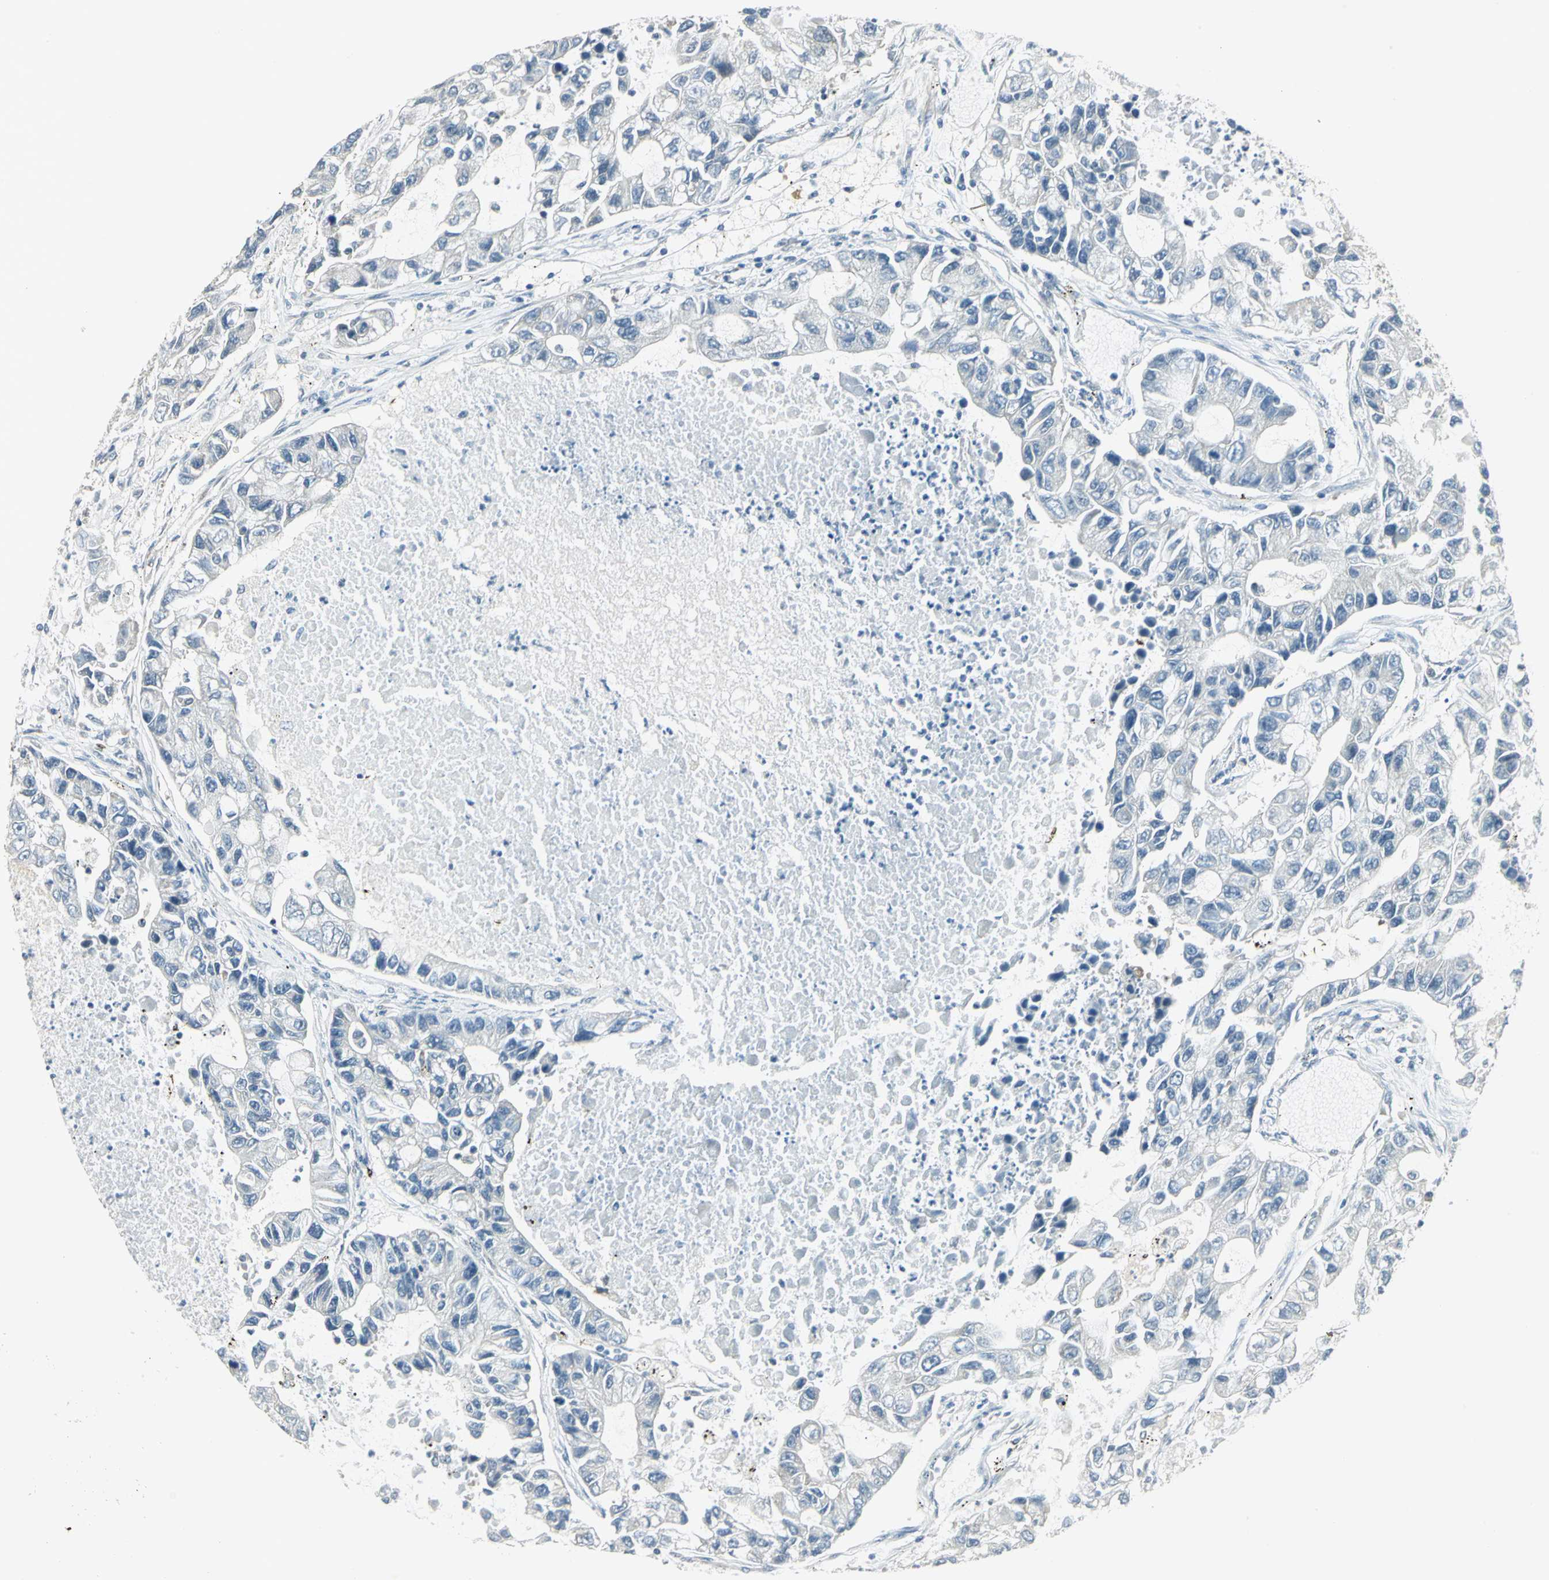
{"staining": {"intensity": "negative", "quantity": "none", "location": "none"}, "tissue": "lung cancer", "cell_type": "Tumor cells", "image_type": "cancer", "snomed": [{"axis": "morphology", "description": "Adenocarcinoma, NOS"}, {"axis": "topography", "description": "Lung"}], "caption": "IHC image of adenocarcinoma (lung) stained for a protein (brown), which reveals no expression in tumor cells.", "gene": "FYN", "patient": {"sex": "female", "age": 51}}